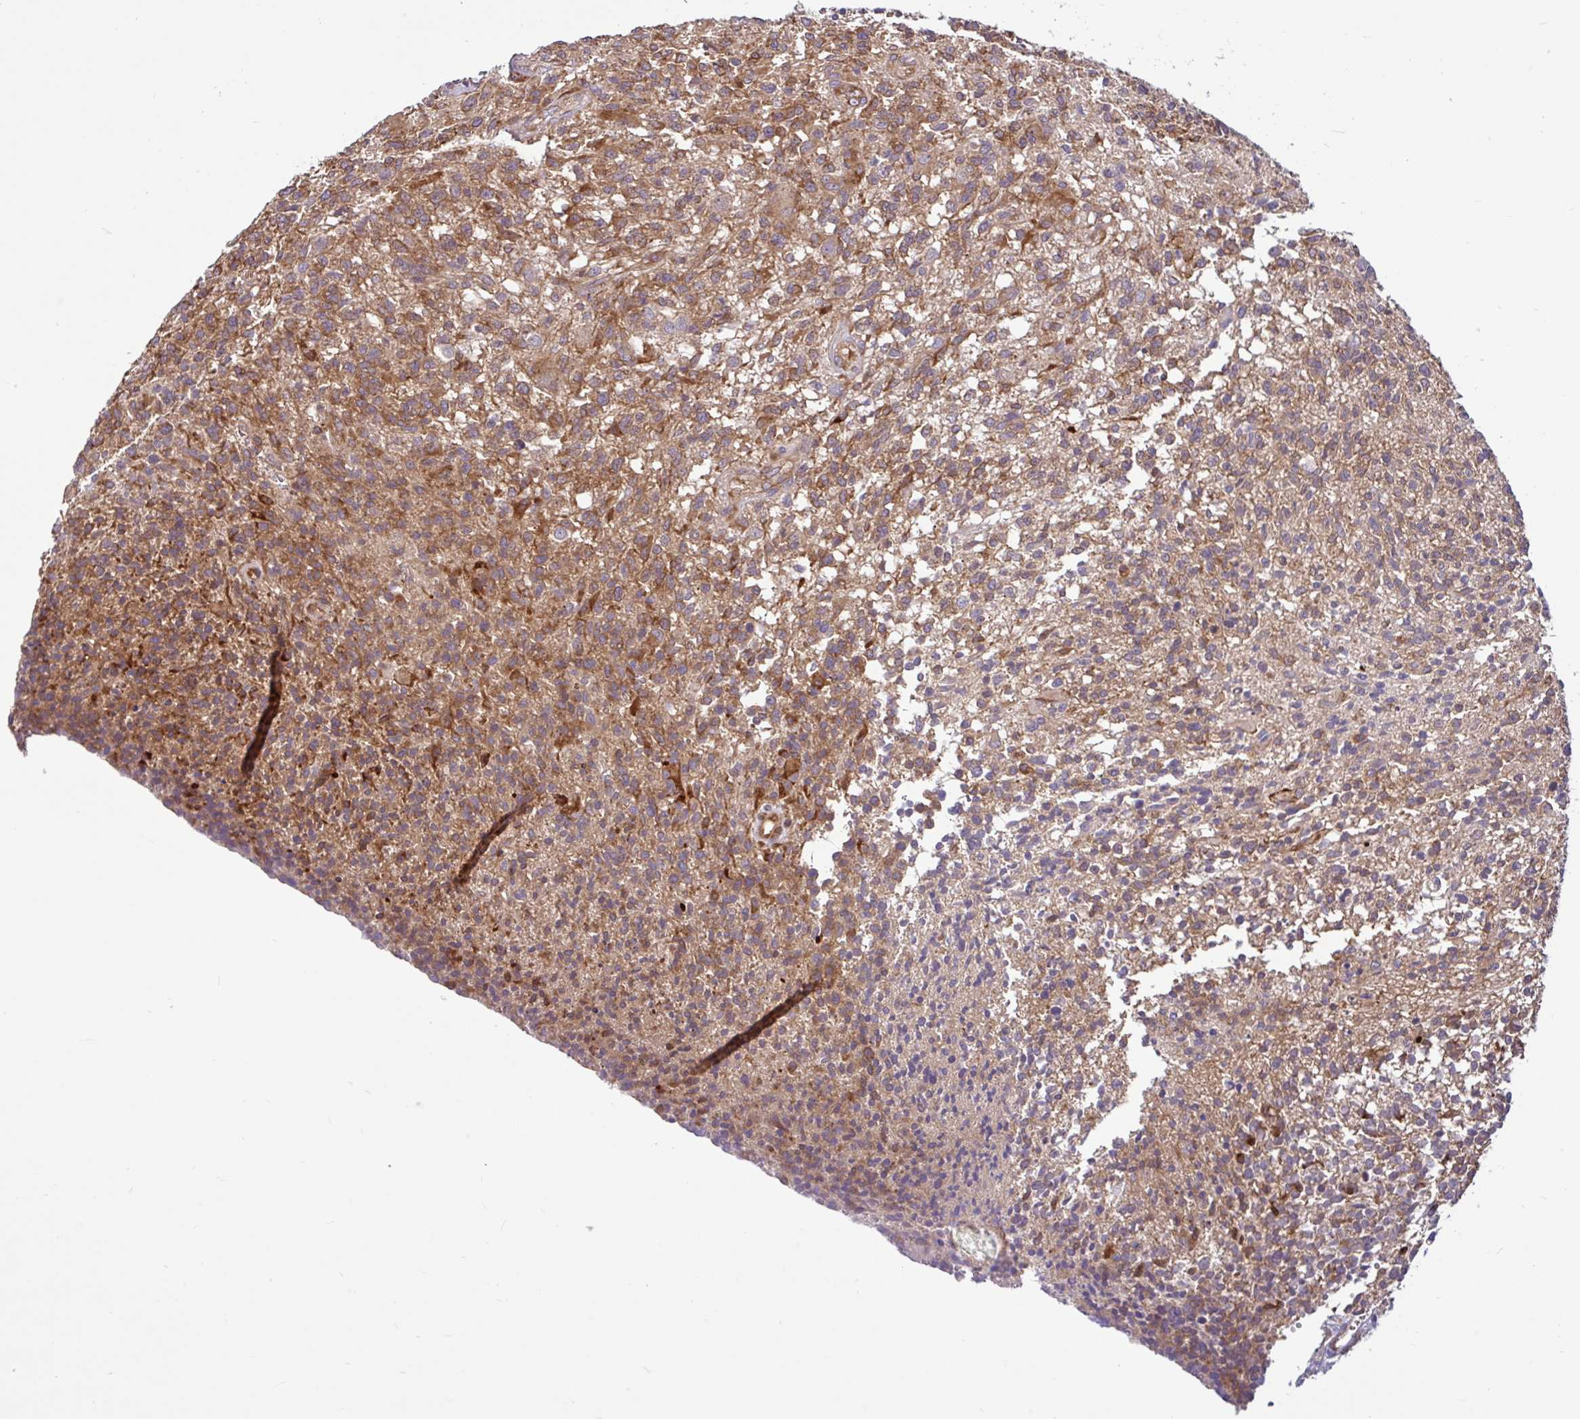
{"staining": {"intensity": "moderate", "quantity": ">75%", "location": "cytoplasmic/membranous"}, "tissue": "glioma", "cell_type": "Tumor cells", "image_type": "cancer", "snomed": [{"axis": "morphology", "description": "Glioma, malignant, High grade"}, {"axis": "topography", "description": "Brain"}], "caption": "Glioma stained with DAB (3,3'-diaminobenzidine) immunohistochemistry (IHC) displays medium levels of moderate cytoplasmic/membranous expression in about >75% of tumor cells. (brown staining indicates protein expression, while blue staining denotes nuclei).", "gene": "NTPCR", "patient": {"sex": "male", "age": 56}}